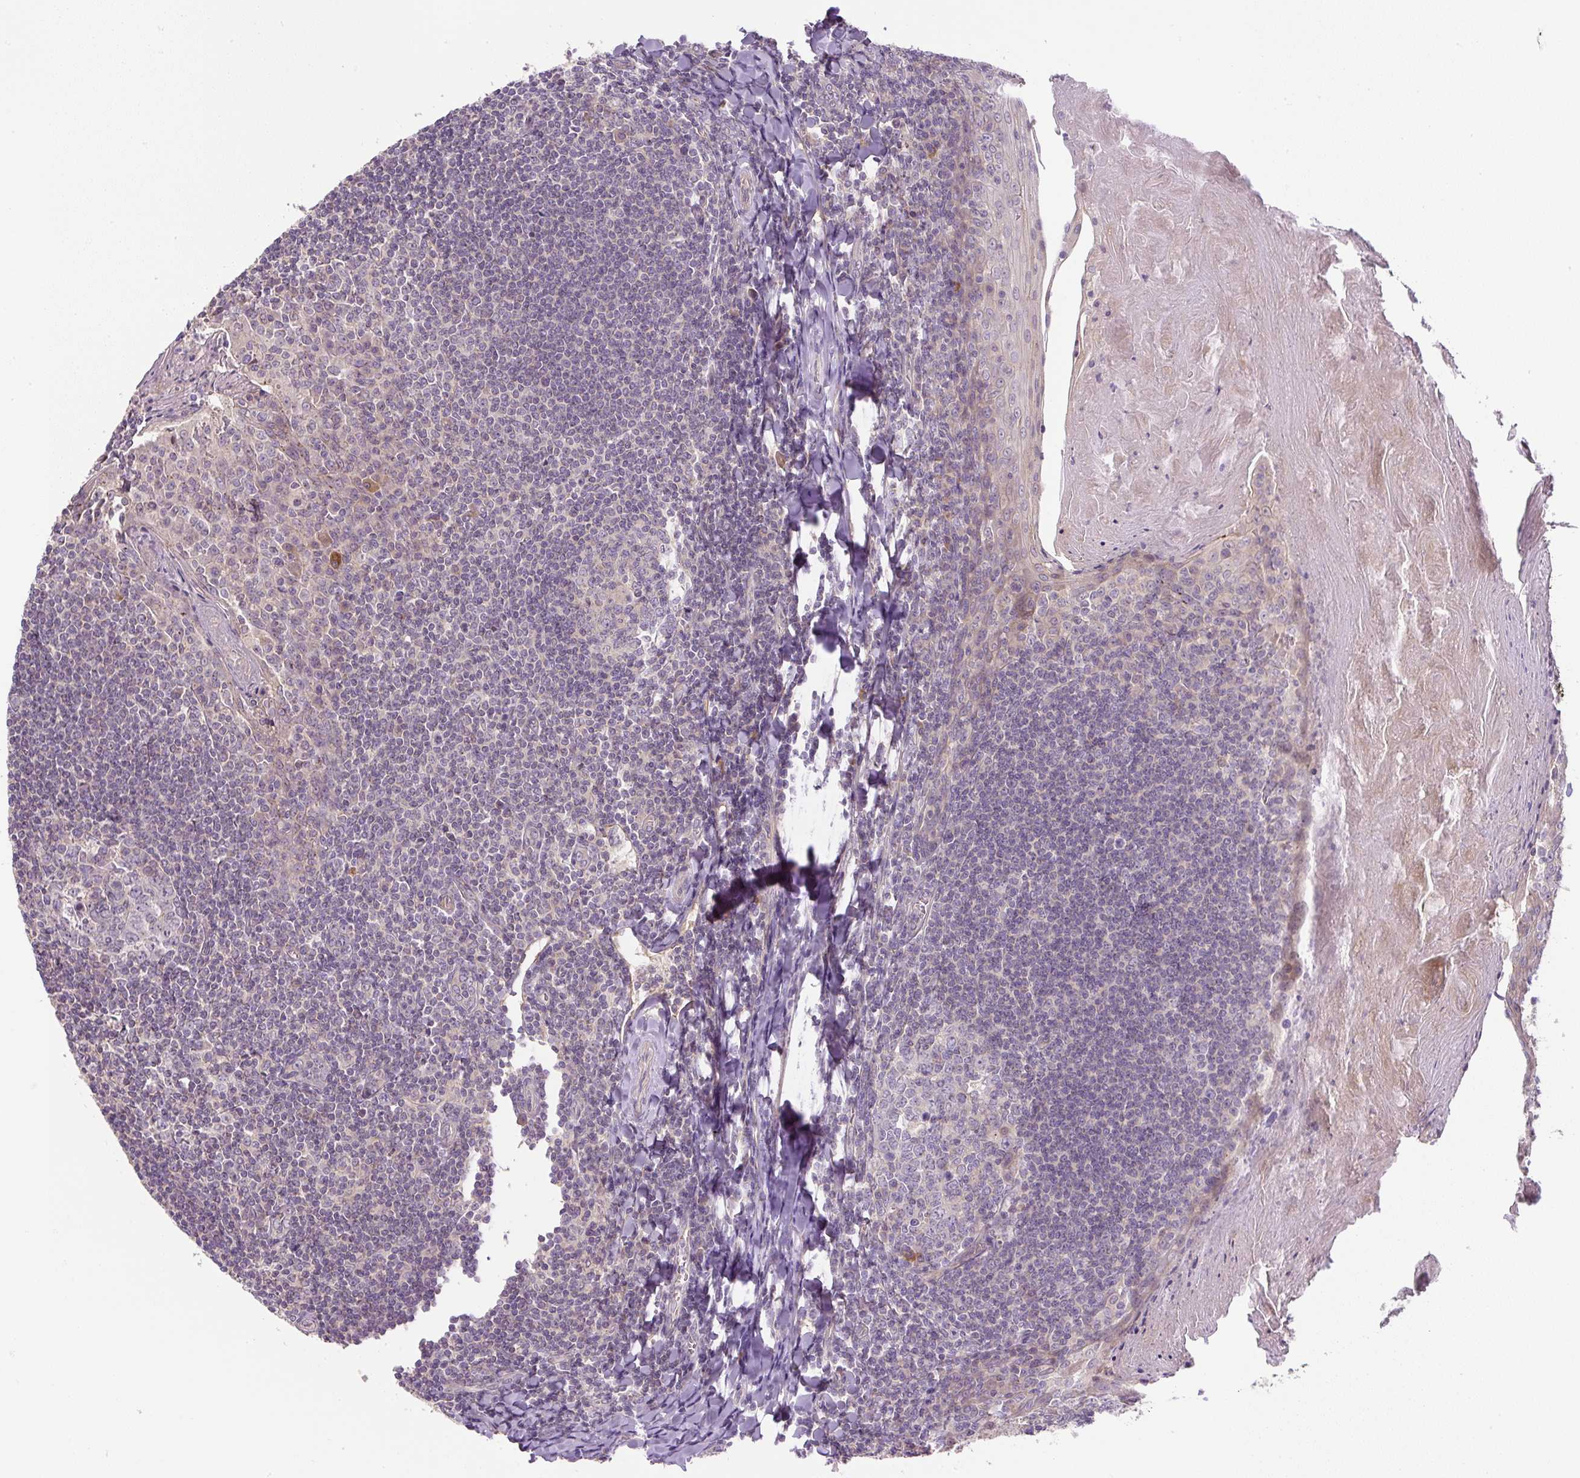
{"staining": {"intensity": "negative", "quantity": "none", "location": "none"}, "tissue": "tonsil", "cell_type": "Germinal center cells", "image_type": "normal", "snomed": [{"axis": "morphology", "description": "Normal tissue, NOS"}, {"axis": "topography", "description": "Tonsil"}], "caption": "Histopathology image shows no protein expression in germinal center cells of normal tonsil.", "gene": "UBL3", "patient": {"sex": "male", "age": 27}}